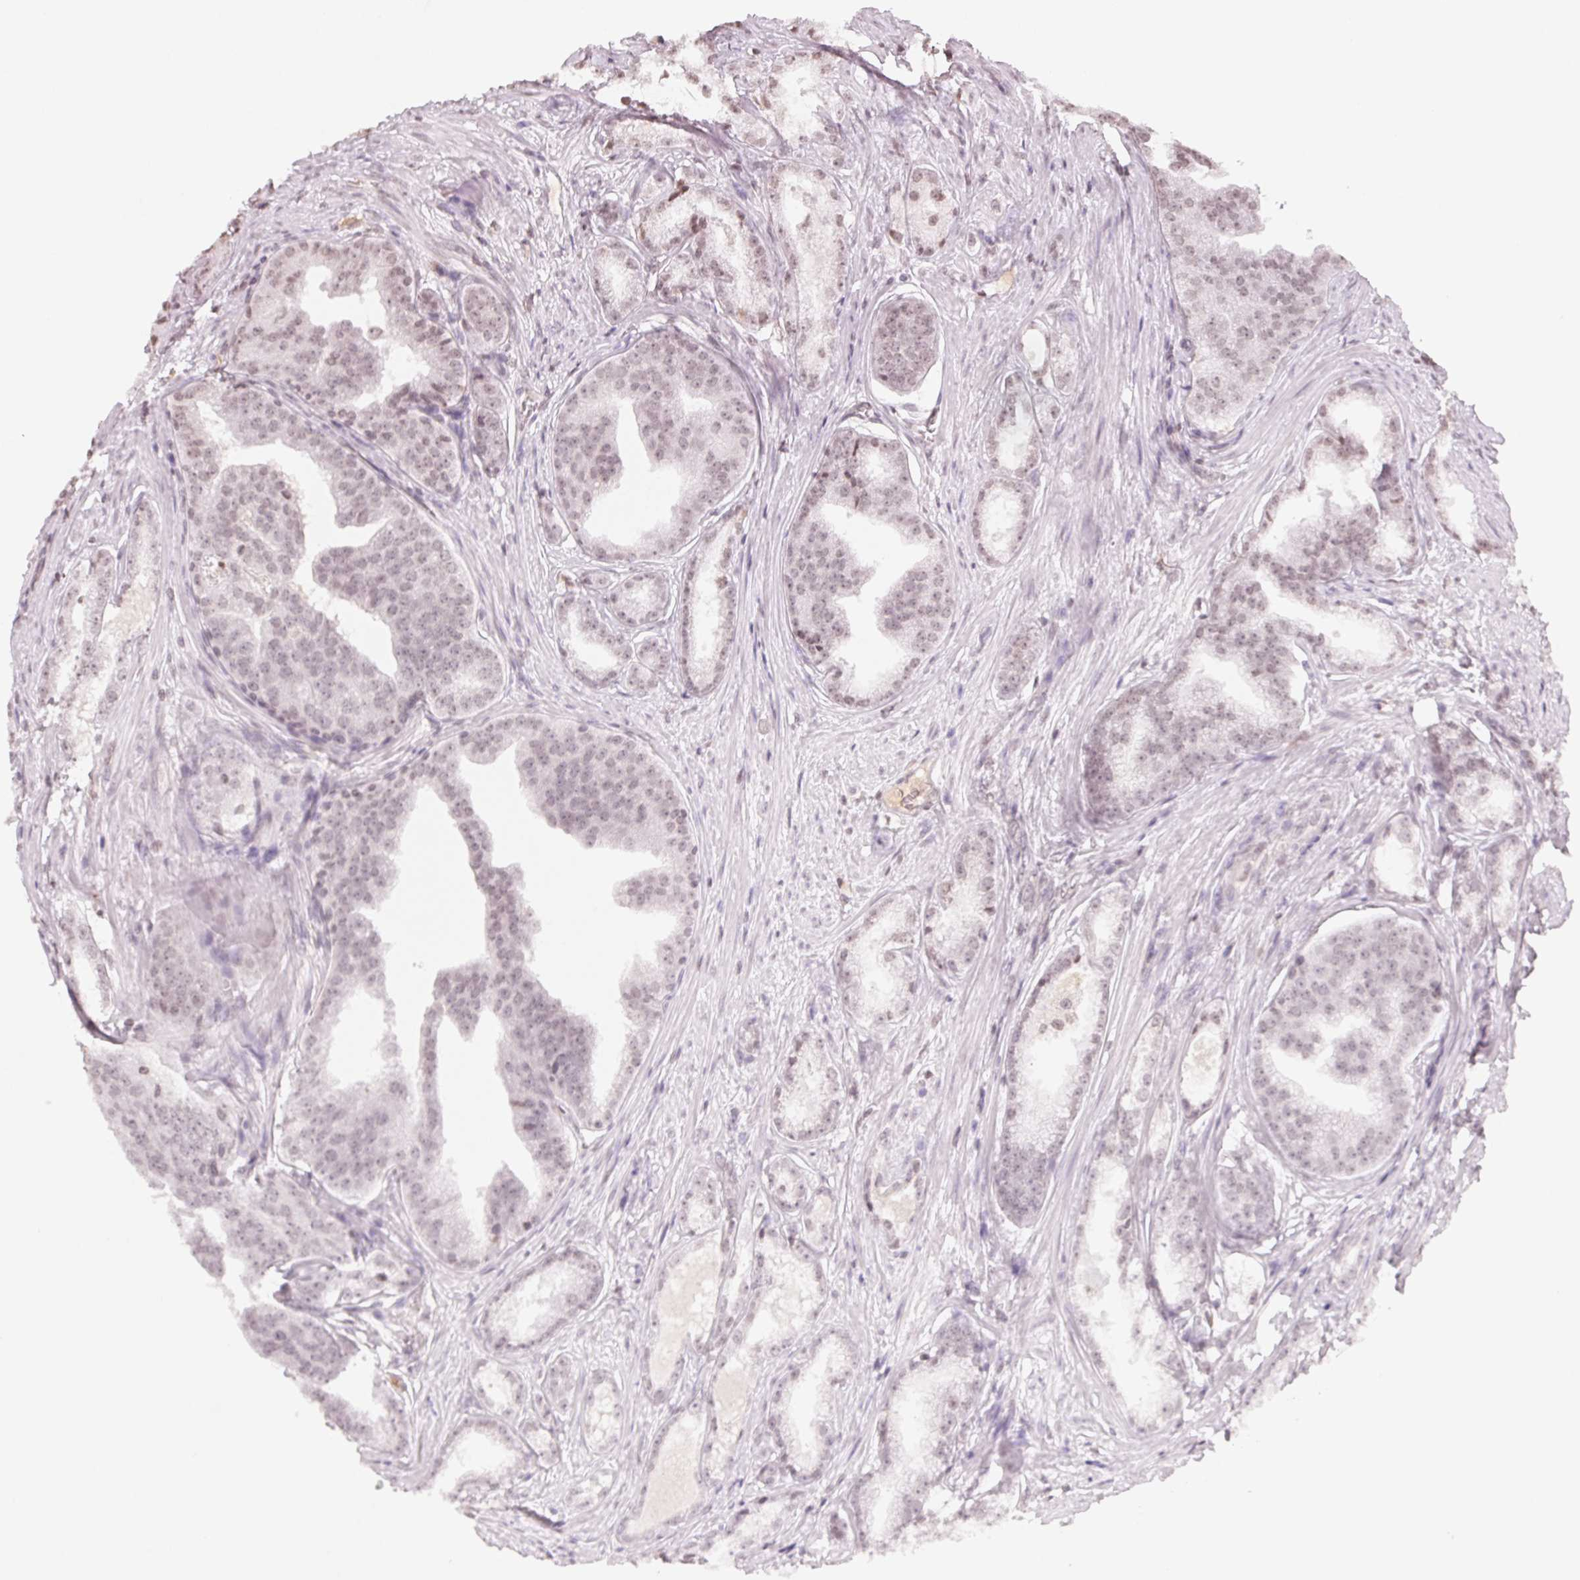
{"staining": {"intensity": "weak", "quantity": "<25%", "location": "nuclear"}, "tissue": "prostate cancer", "cell_type": "Tumor cells", "image_type": "cancer", "snomed": [{"axis": "morphology", "description": "Adenocarcinoma, Low grade"}, {"axis": "topography", "description": "Prostate"}], "caption": "There is no significant positivity in tumor cells of adenocarcinoma (low-grade) (prostate). The staining is performed using DAB (3,3'-diaminobenzidine) brown chromogen with nuclei counter-stained in using hematoxylin.", "gene": "TBP", "patient": {"sex": "male", "age": 65}}